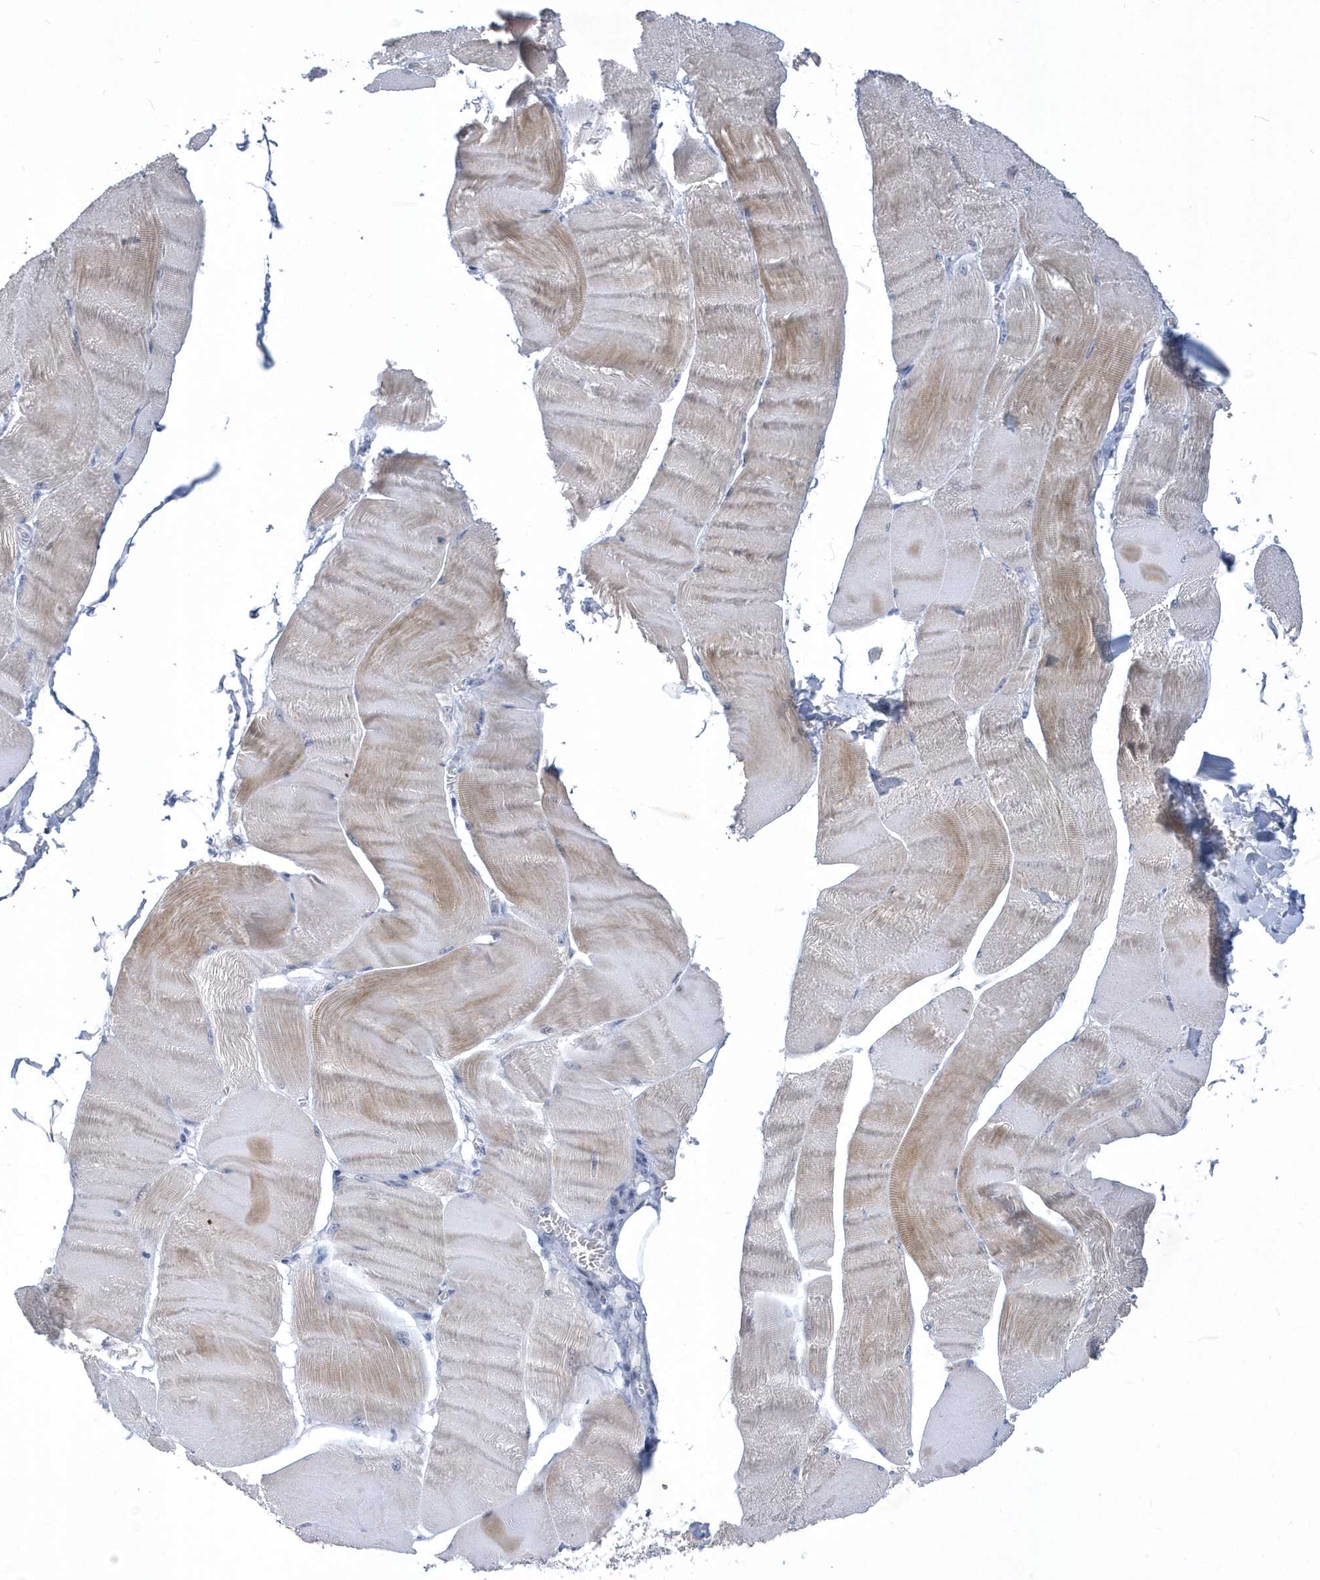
{"staining": {"intensity": "moderate", "quantity": "25%-75%", "location": "cytoplasmic/membranous"}, "tissue": "skeletal muscle", "cell_type": "Myocytes", "image_type": "normal", "snomed": [{"axis": "morphology", "description": "Normal tissue, NOS"}, {"axis": "morphology", "description": "Basal cell carcinoma"}, {"axis": "topography", "description": "Skeletal muscle"}], "caption": "Normal skeletal muscle was stained to show a protein in brown. There is medium levels of moderate cytoplasmic/membranous staining in approximately 25%-75% of myocytes. Using DAB (brown) and hematoxylin (blue) stains, captured at high magnification using brightfield microscopy.", "gene": "SRGAP3", "patient": {"sex": "female", "age": 64}}